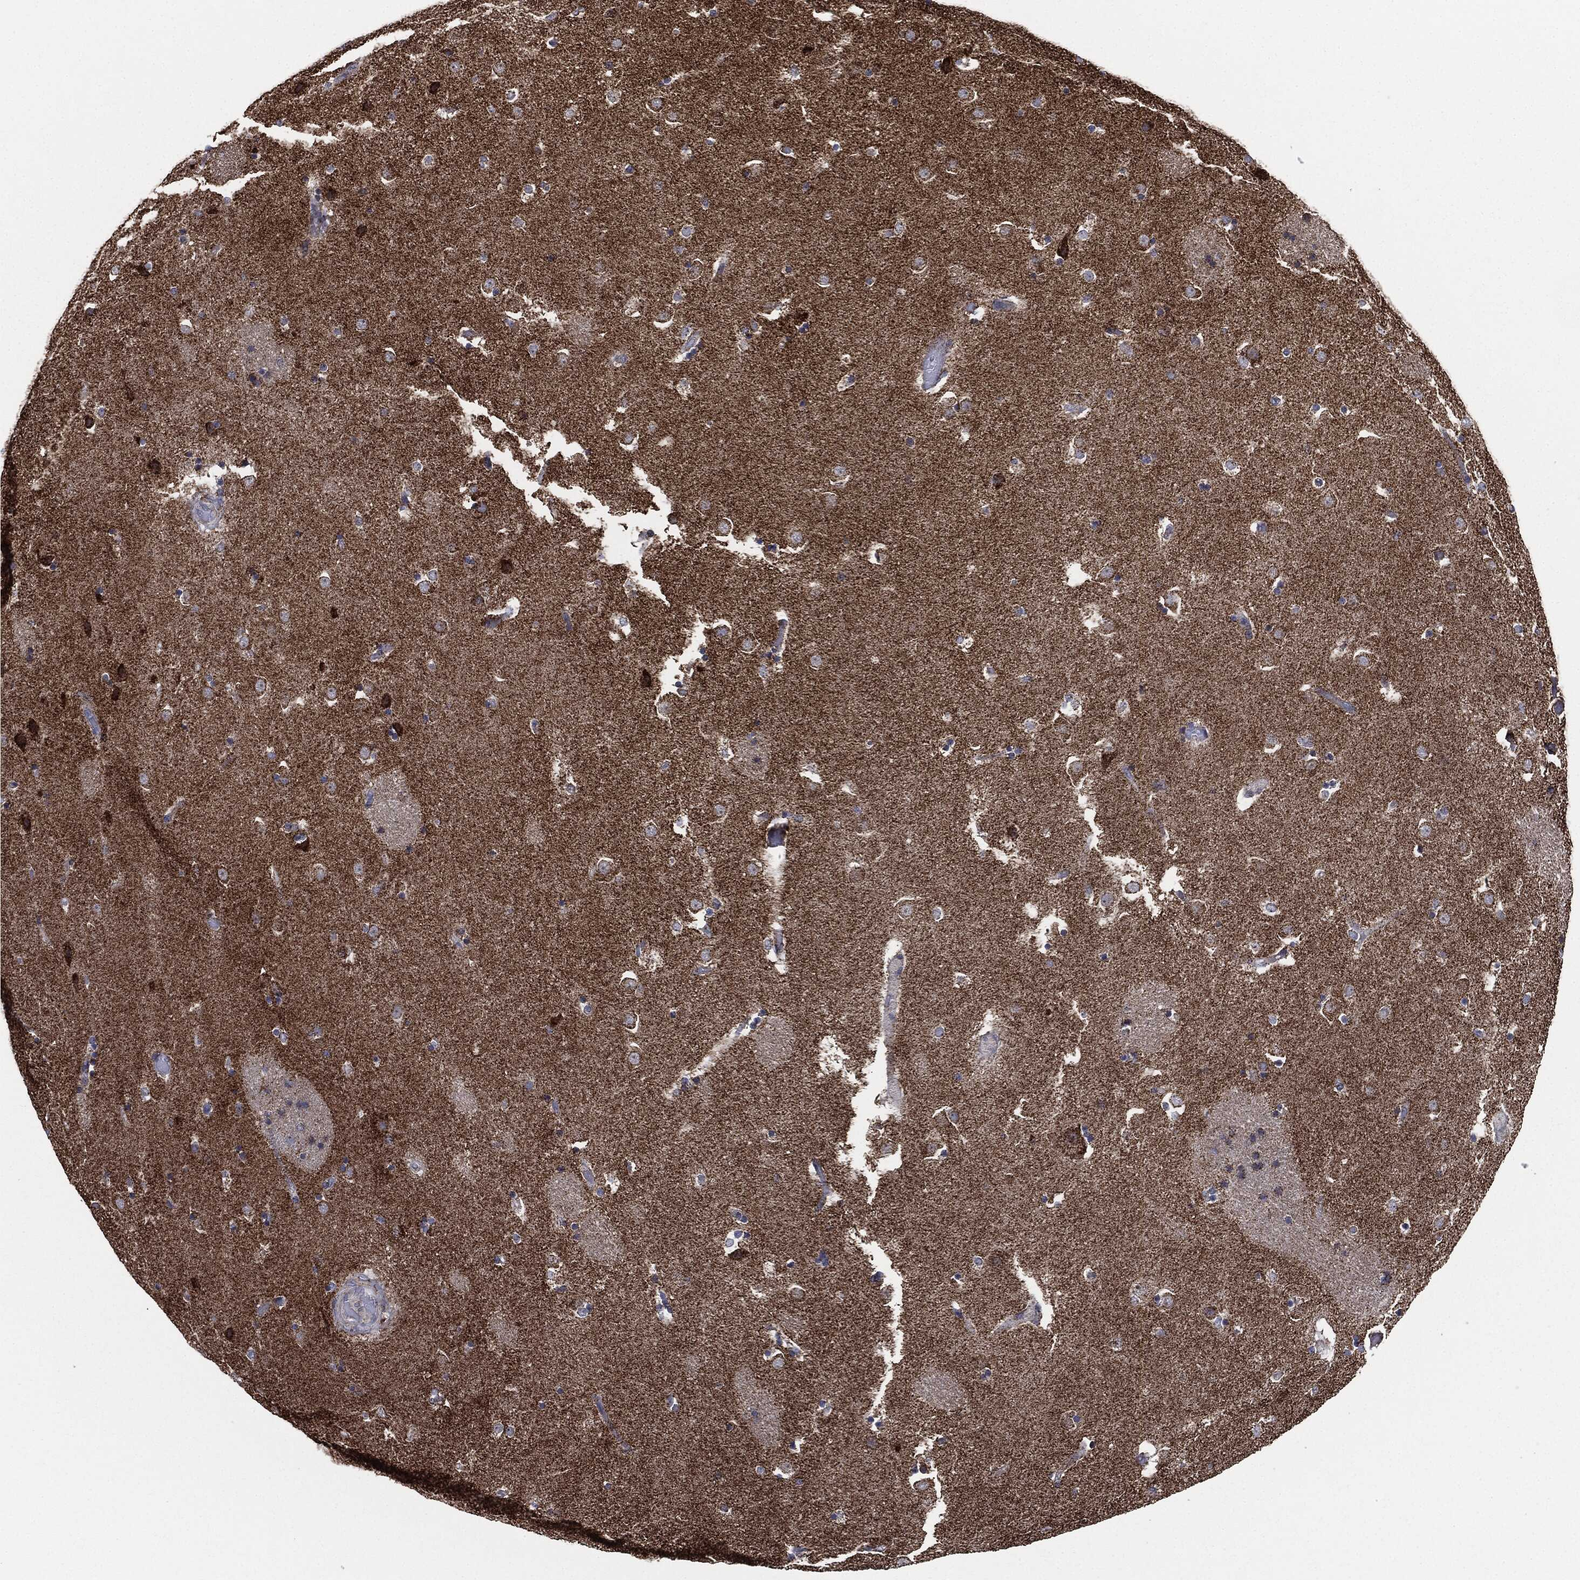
{"staining": {"intensity": "negative", "quantity": "none", "location": "none"}, "tissue": "caudate", "cell_type": "Glial cells", "image_type": "normal", "snomed": [{"axis": "morphology", "description": "Normal tissue, NOS"}, {"axis": "topography", "description": "Lateral ventricle wall"}], "caption": "Caudate stained for a protein using IHC exhibits no expression glial cells.", "gene": "NDUFV2", "patient": {"sex": "male", "age": 51}}